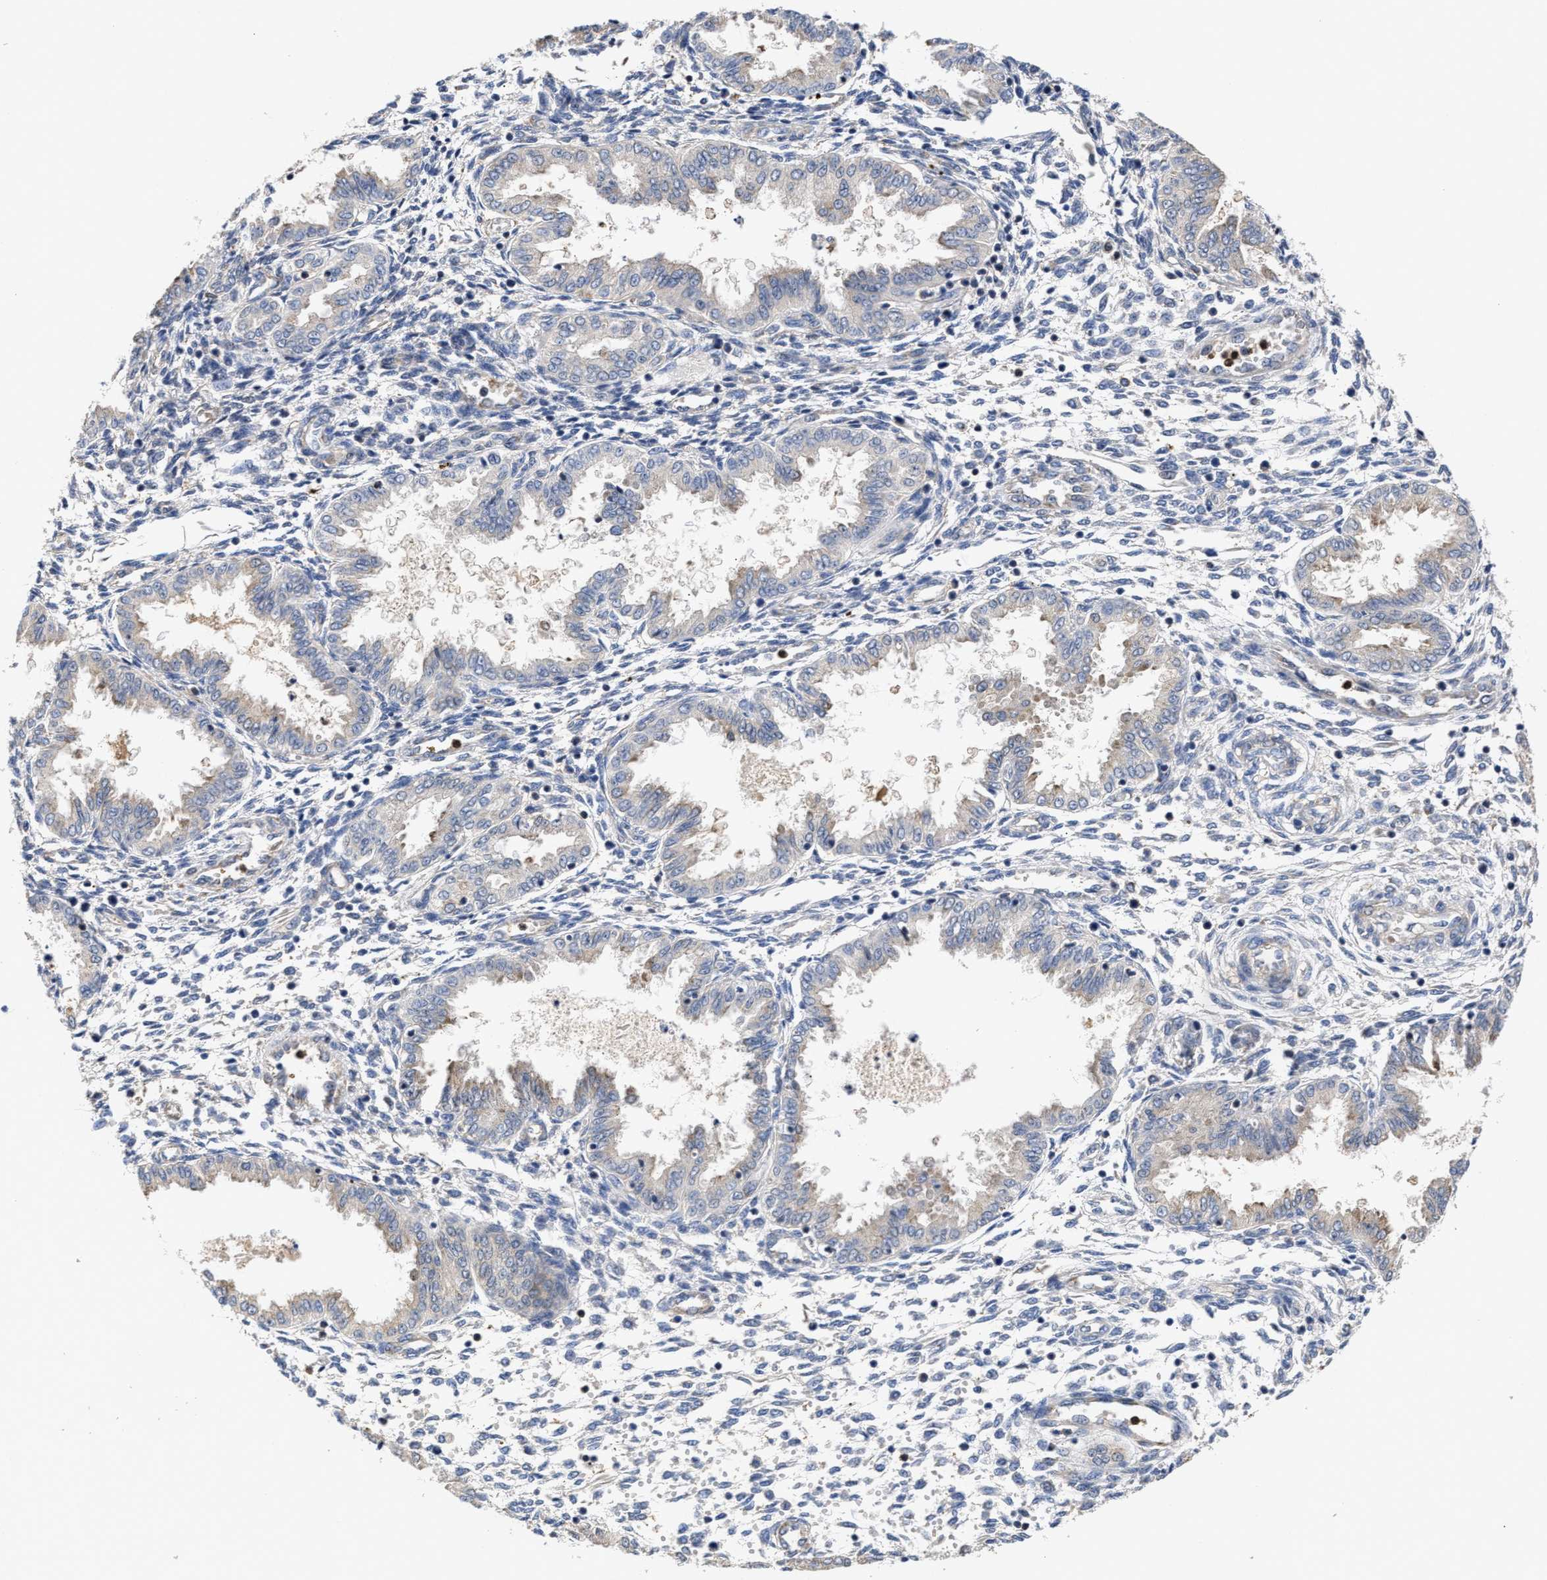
{"staining": {"intensity": "negative", "quantity": "none", "location": "none"}, "tissue": "endometrium", "cell_type": "Cells in endometrial stroma", "image_type": "normal", "snomed": [{"axis": "morphology", "description": "Normal tissue, NOS"}, {"axis": "topography", "description": "Endometrium"}], "caption": "IHC histopathology image of normal endometrium stained for a protein (brown), which exhibits no expression in cells in endometrial stroma.", "gene": "KLHDC1", "patient": {"sex": "female", "age": 33}}